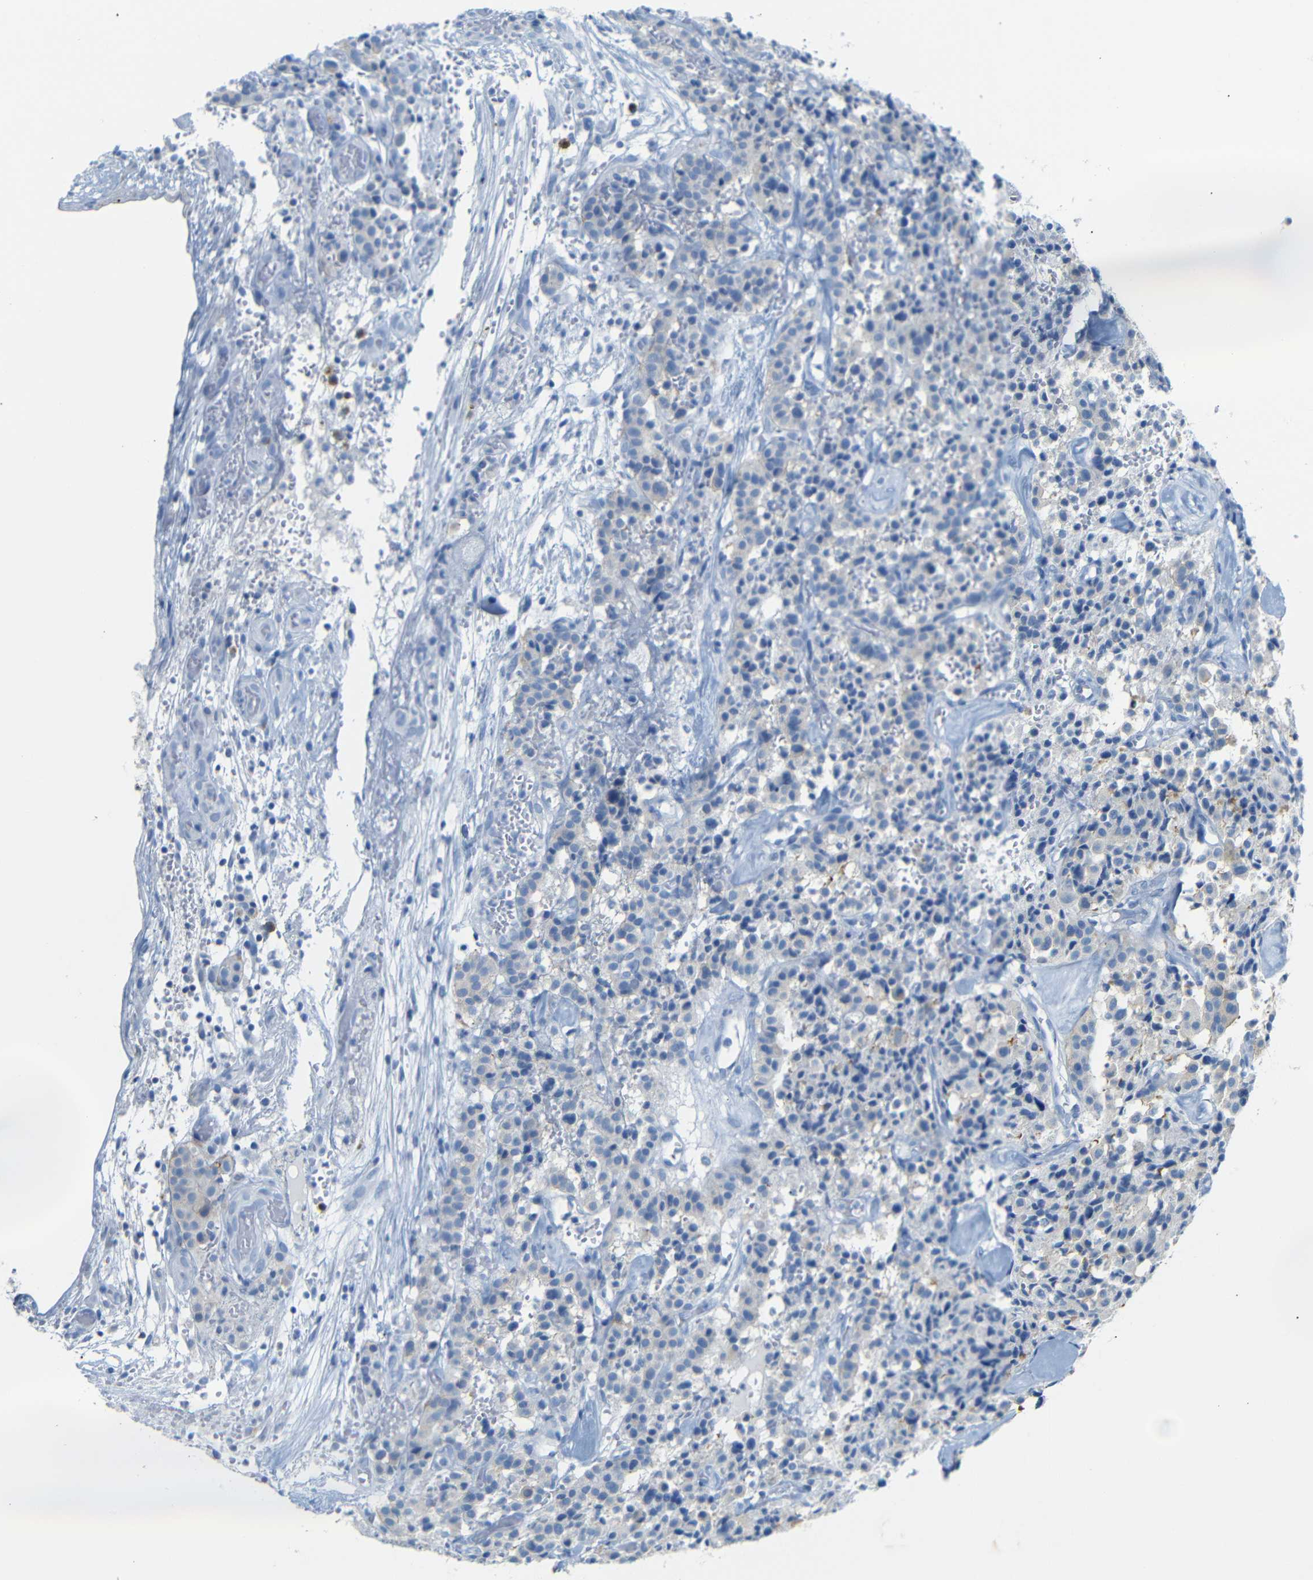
{"staining": {"intensity": "weak", "quantity": "<25%", "location": "cytoplasmic/membranous"}, "tissue": "carcinoid", "cell_type": "Tumor cells", "image_type": "cancer", "snomed": [{"axis": "morphology", "description": "Carcinoid, malignant, NOS"}, {"axis": "topography", "description": "Lung"}], "caption": "Tumor cells show no significant expression in malignant carcinoid. Brightfield microscopy of IHC stained with DAB (3,3'-diaminobenzidine) (brown) and hematoxylin (blue), captured at high magnification.", "gene": "FCRL1", "patient": {"sex": "male", "age": 30}}